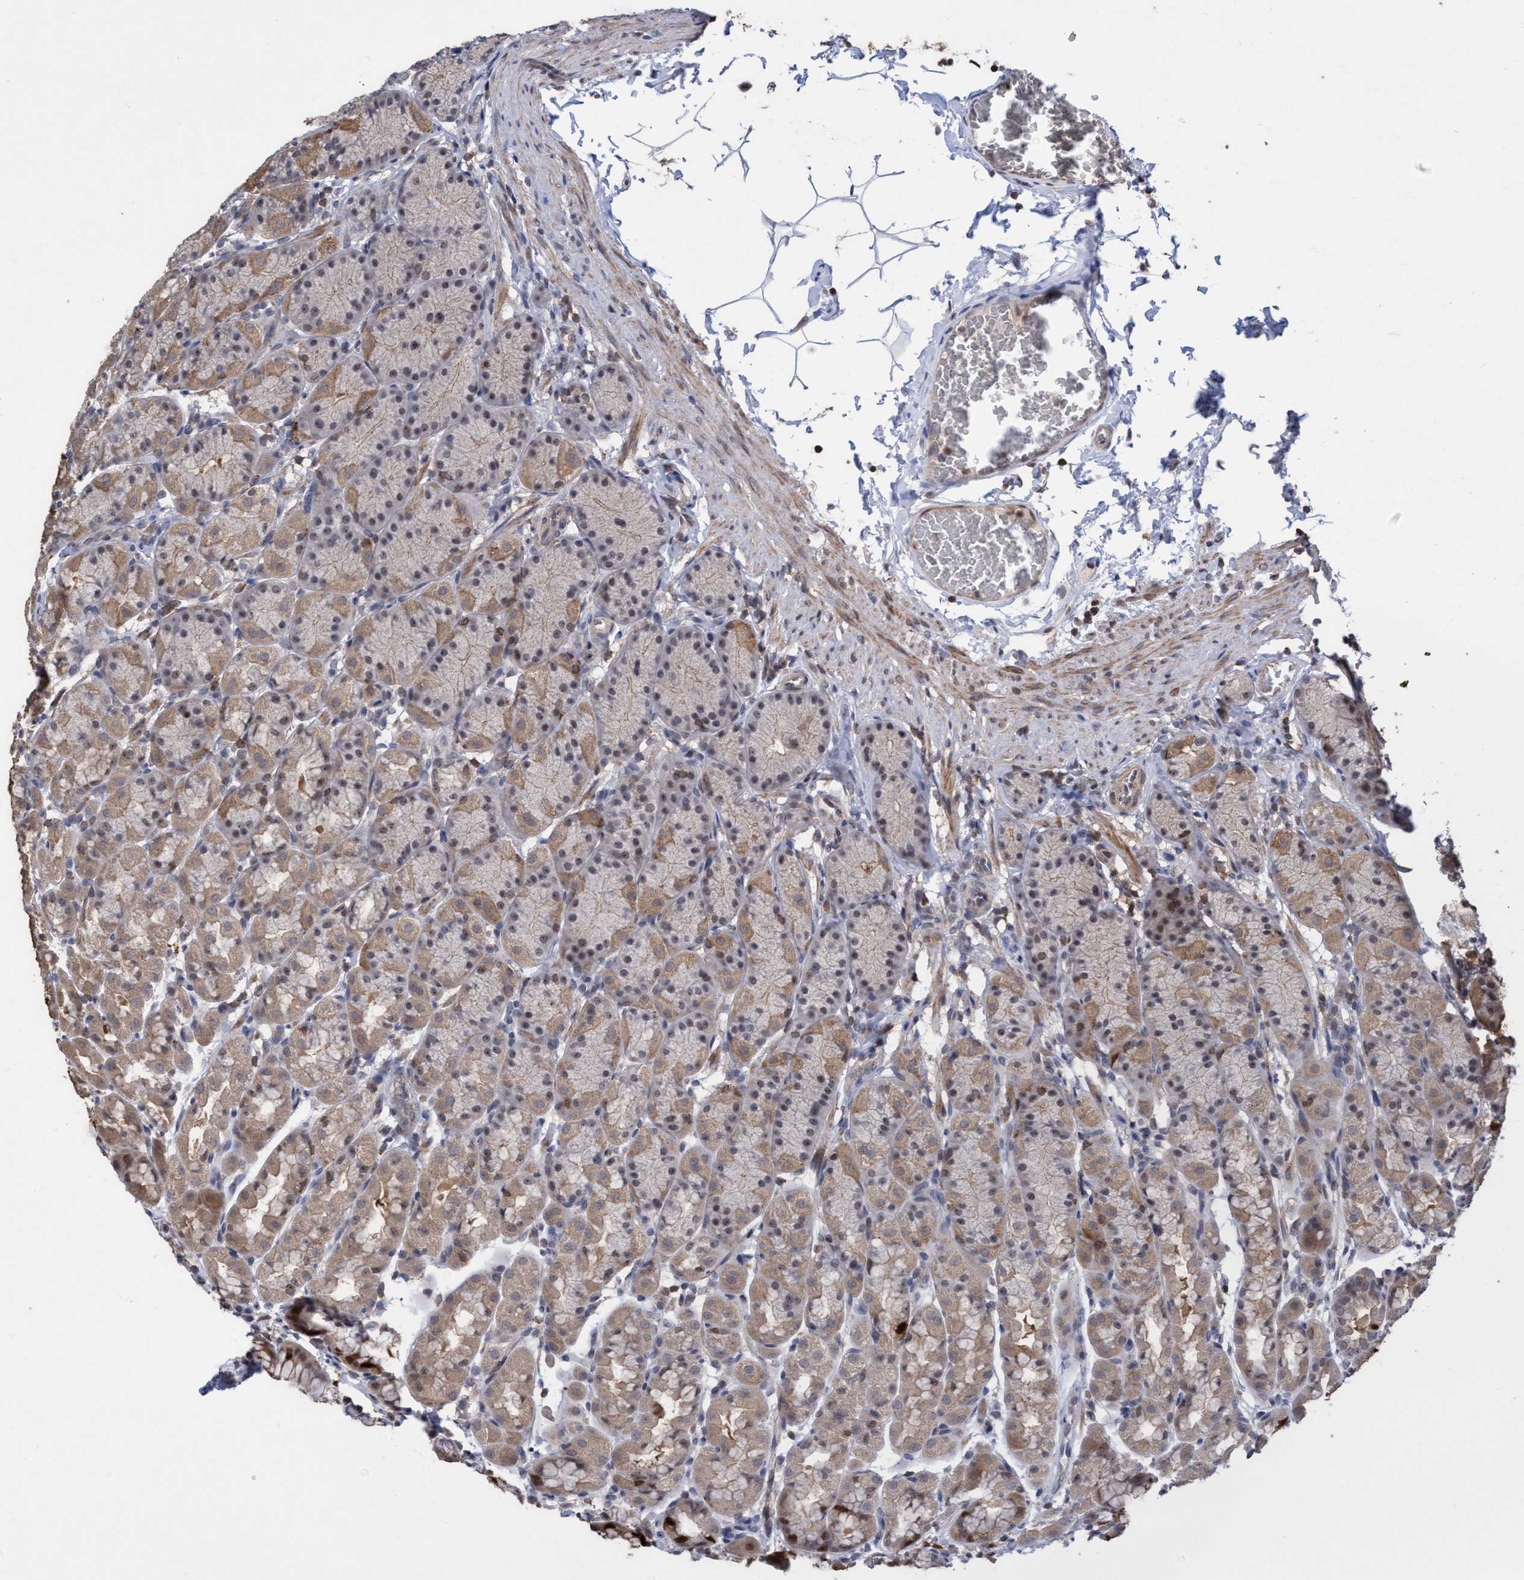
{"staining": {"intensity": "strong", "quantity": "25%-75%", "location": "cytoplasmic/membranous,nuclear"}, "tissue": "stomach", "cell_type": "Glandular cells", "image_type": "normal", "snomed": [{"axis": "morphology", "description": "Normal tissue, NOS"}, {"axis": "topography", "description": "Stomach"}], "caption": "Immunohistochemistry (IHC) of unremarkable stomach demonstrates high levels of strong cytoplasmic/membranous,nuclear expression in approximately 25%-75% of glandular cells. (IHC, brightfield microscopy, high magnification).", "gene": "SLBP", "patient": {"sex": "male", "age": 42}}